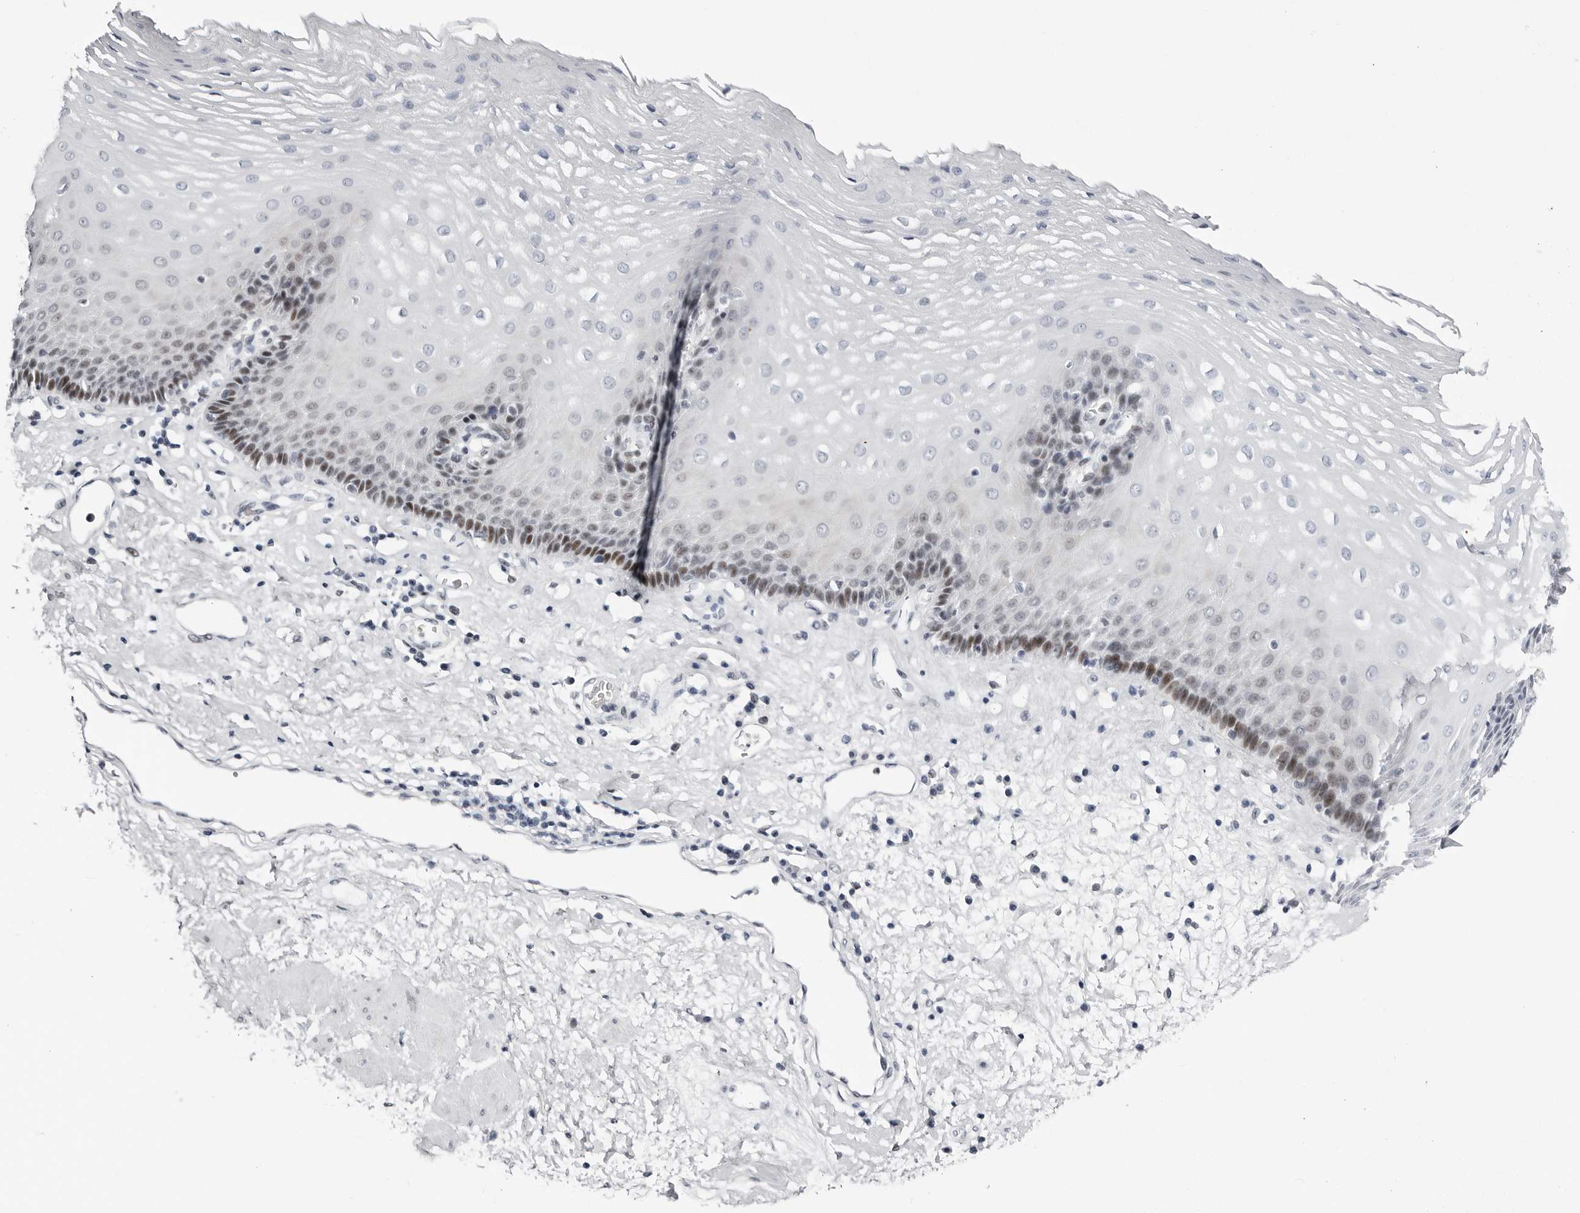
{"staining": {"intensity": "moderate", "quantity": "<25%", "location": "nuclear"}, "tissue": "esophagus", "cell_type": "Squamous epithelial cells", "image_type": "normal", "snomed": [{"axis": "morphology", "description": "Normal tissue, NOS"}, {"axis": "morphology", "description": "Adenocarcinoma, NOS"}, {"axis": "topography", "description": "Esophagus"}], "caption": "Immunohistochemical staining of normal esophagus displays moderate nuclear protein positivity in about <25% of squamous epithelial cells.", "gene": "VEZF1", "patient": {"sex": "male", "age": 62}}